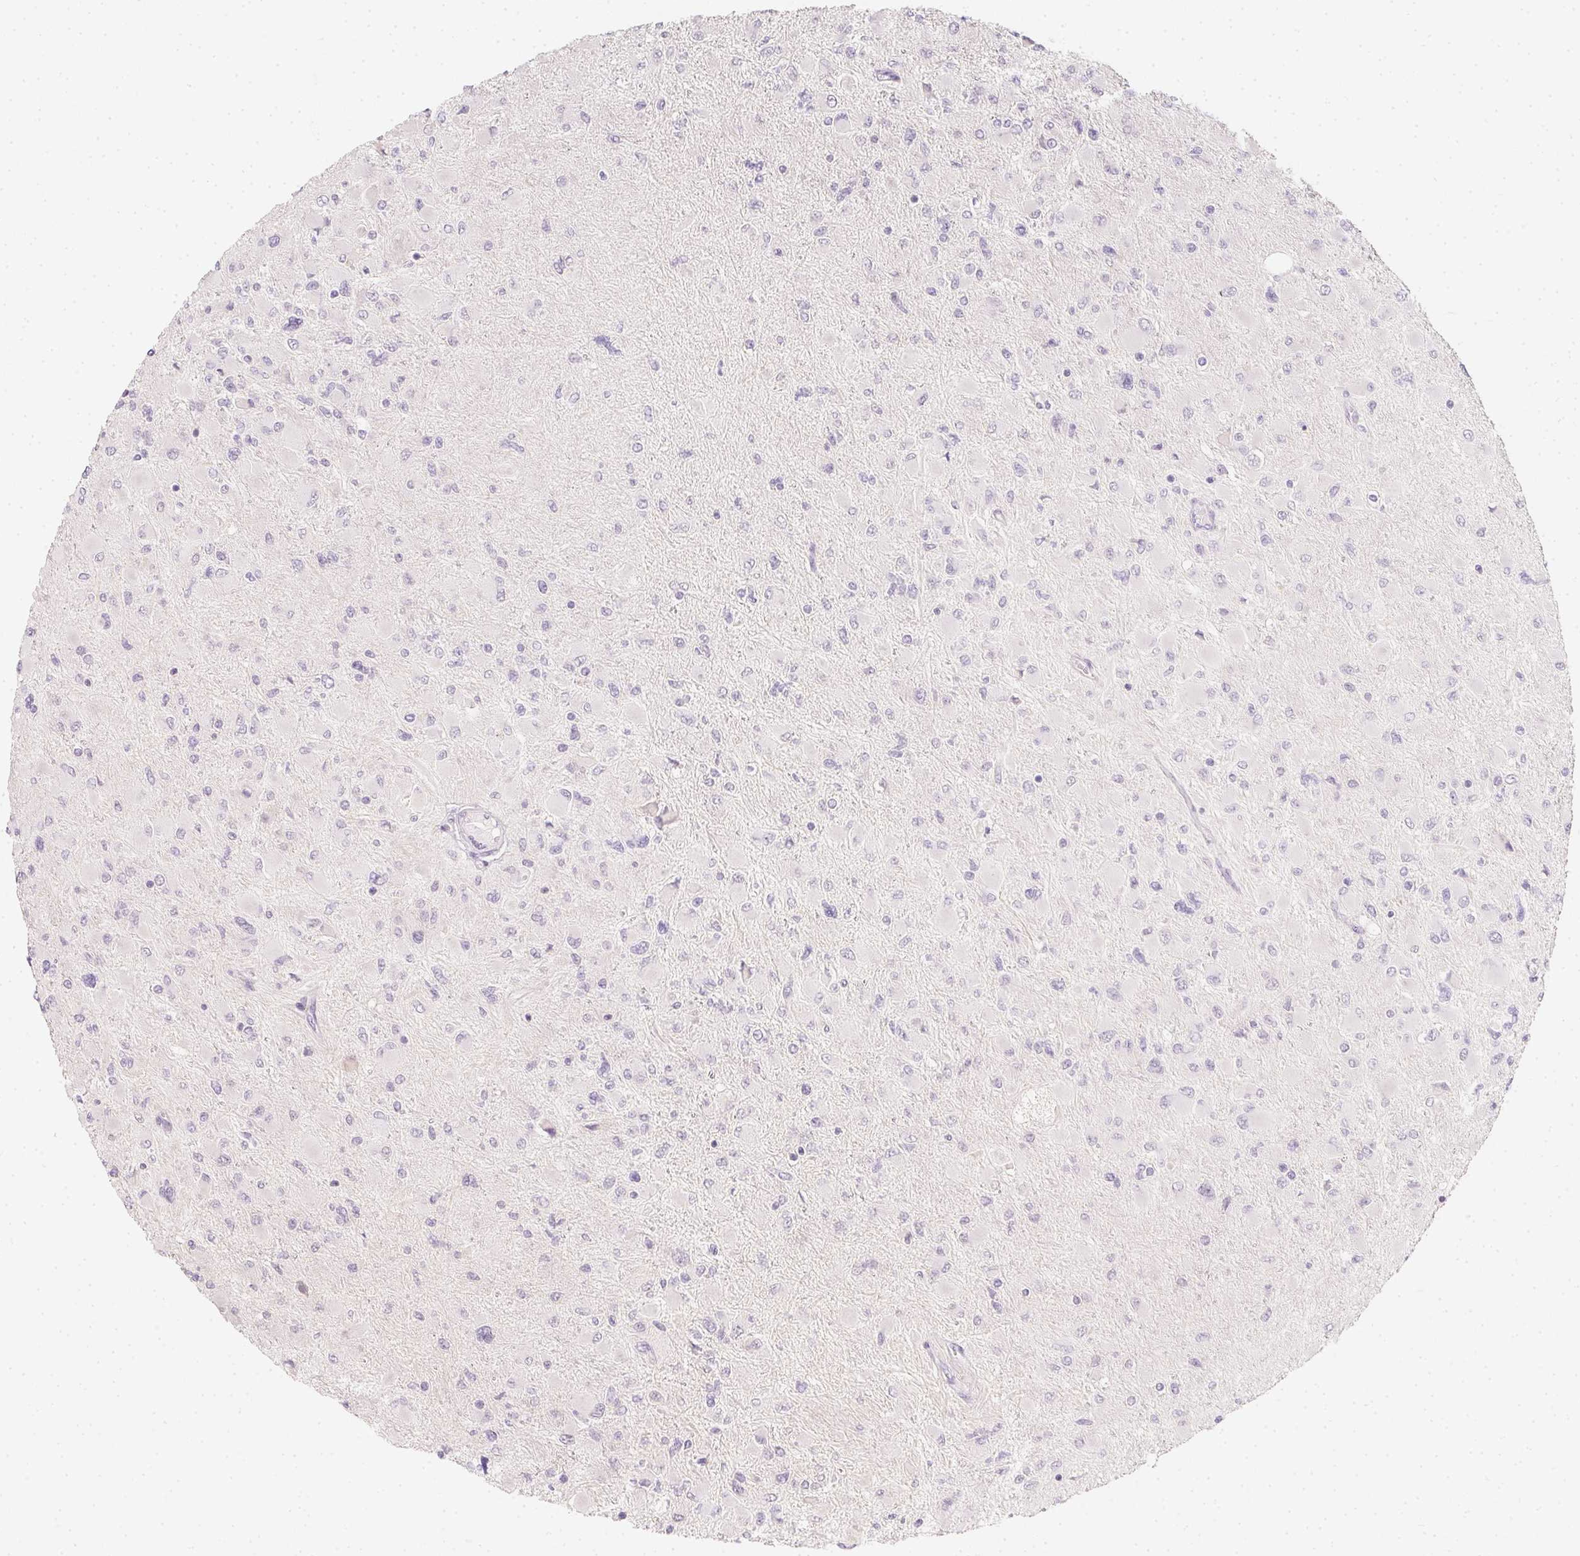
{"staining": {"intensity": "negative", "quantity": "none", "location": "none"}, "tissue": "glioma", "cell_type": "Tumor cells", "image_type": "cancer", "snomed": [{"axis": "morphology", "description": "Glioma, malignant, High grade"}, {"axis": "topography", "description": "Cerebral cortex"}], "caption": "This is an immunohistochemistry micrograph of human malignant glioma (high-grade). There is no staining in tumor cells.", "gene": "ZBBX", "patient": {"sex": "female", "age": 36}}